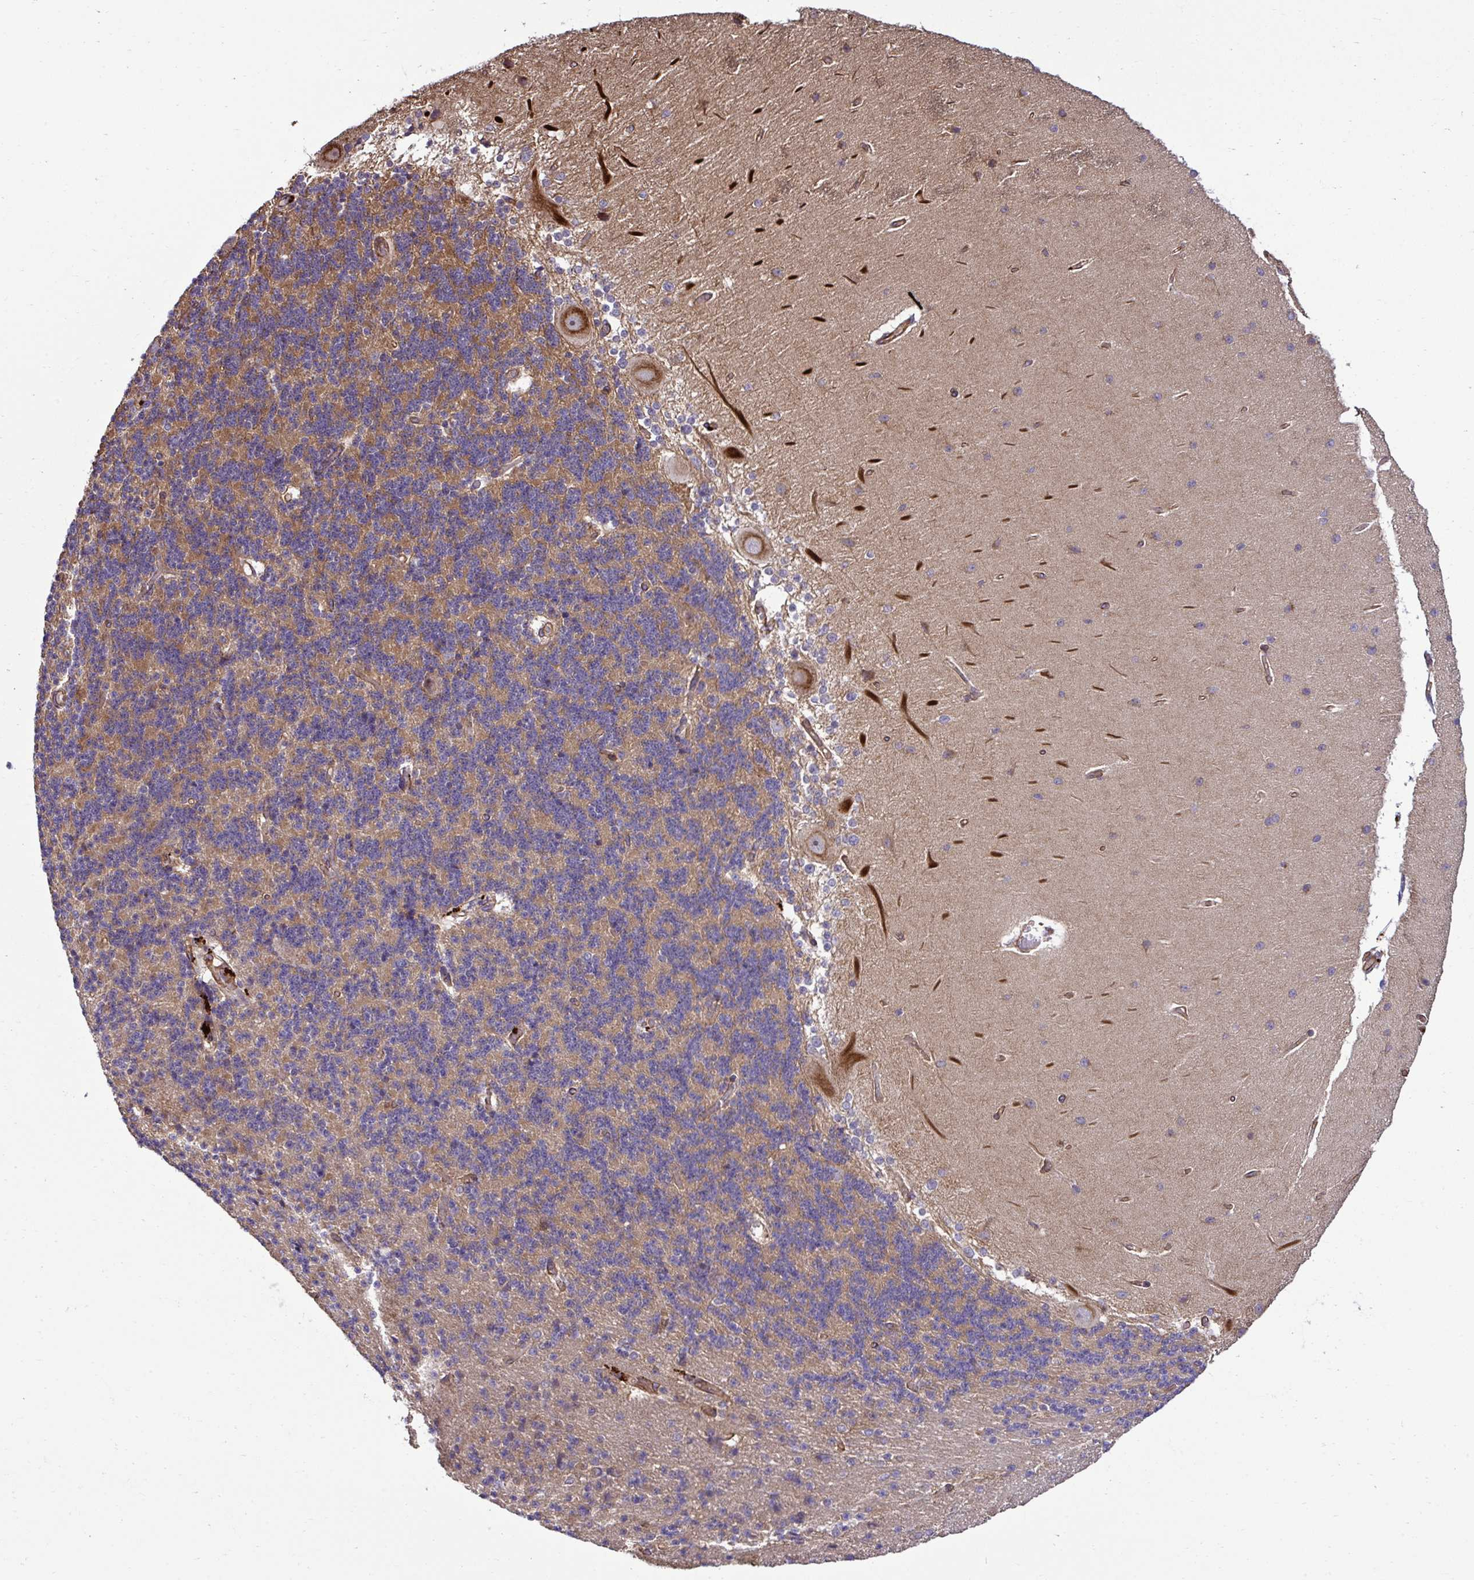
{"staining": {"intensity": "moderate", "quantity": "25%-75%", "location": "cytoplasmic/membranous"}, "tissue": "cerebellum", "cell_type": "Cells in granular layer", "image_type": "normal", "snomed": [{"axis": "morphology", "description": "Normal tissue, NOS"}, {"axis": "topography", "description": "Cerebellum"}], "caption": "DAB (3,3'-diaminobenzidine) immunohistochemical staining of benign cerebellum demonstrates moderate cytoplasmic/membranous protein expression in about 25%-75% of cells in granular layer. (Brightfield microscopy of DAB IHC at high magnification).", "gene": "TRIM52", "patient": {"sex": "female", "age": 54}}